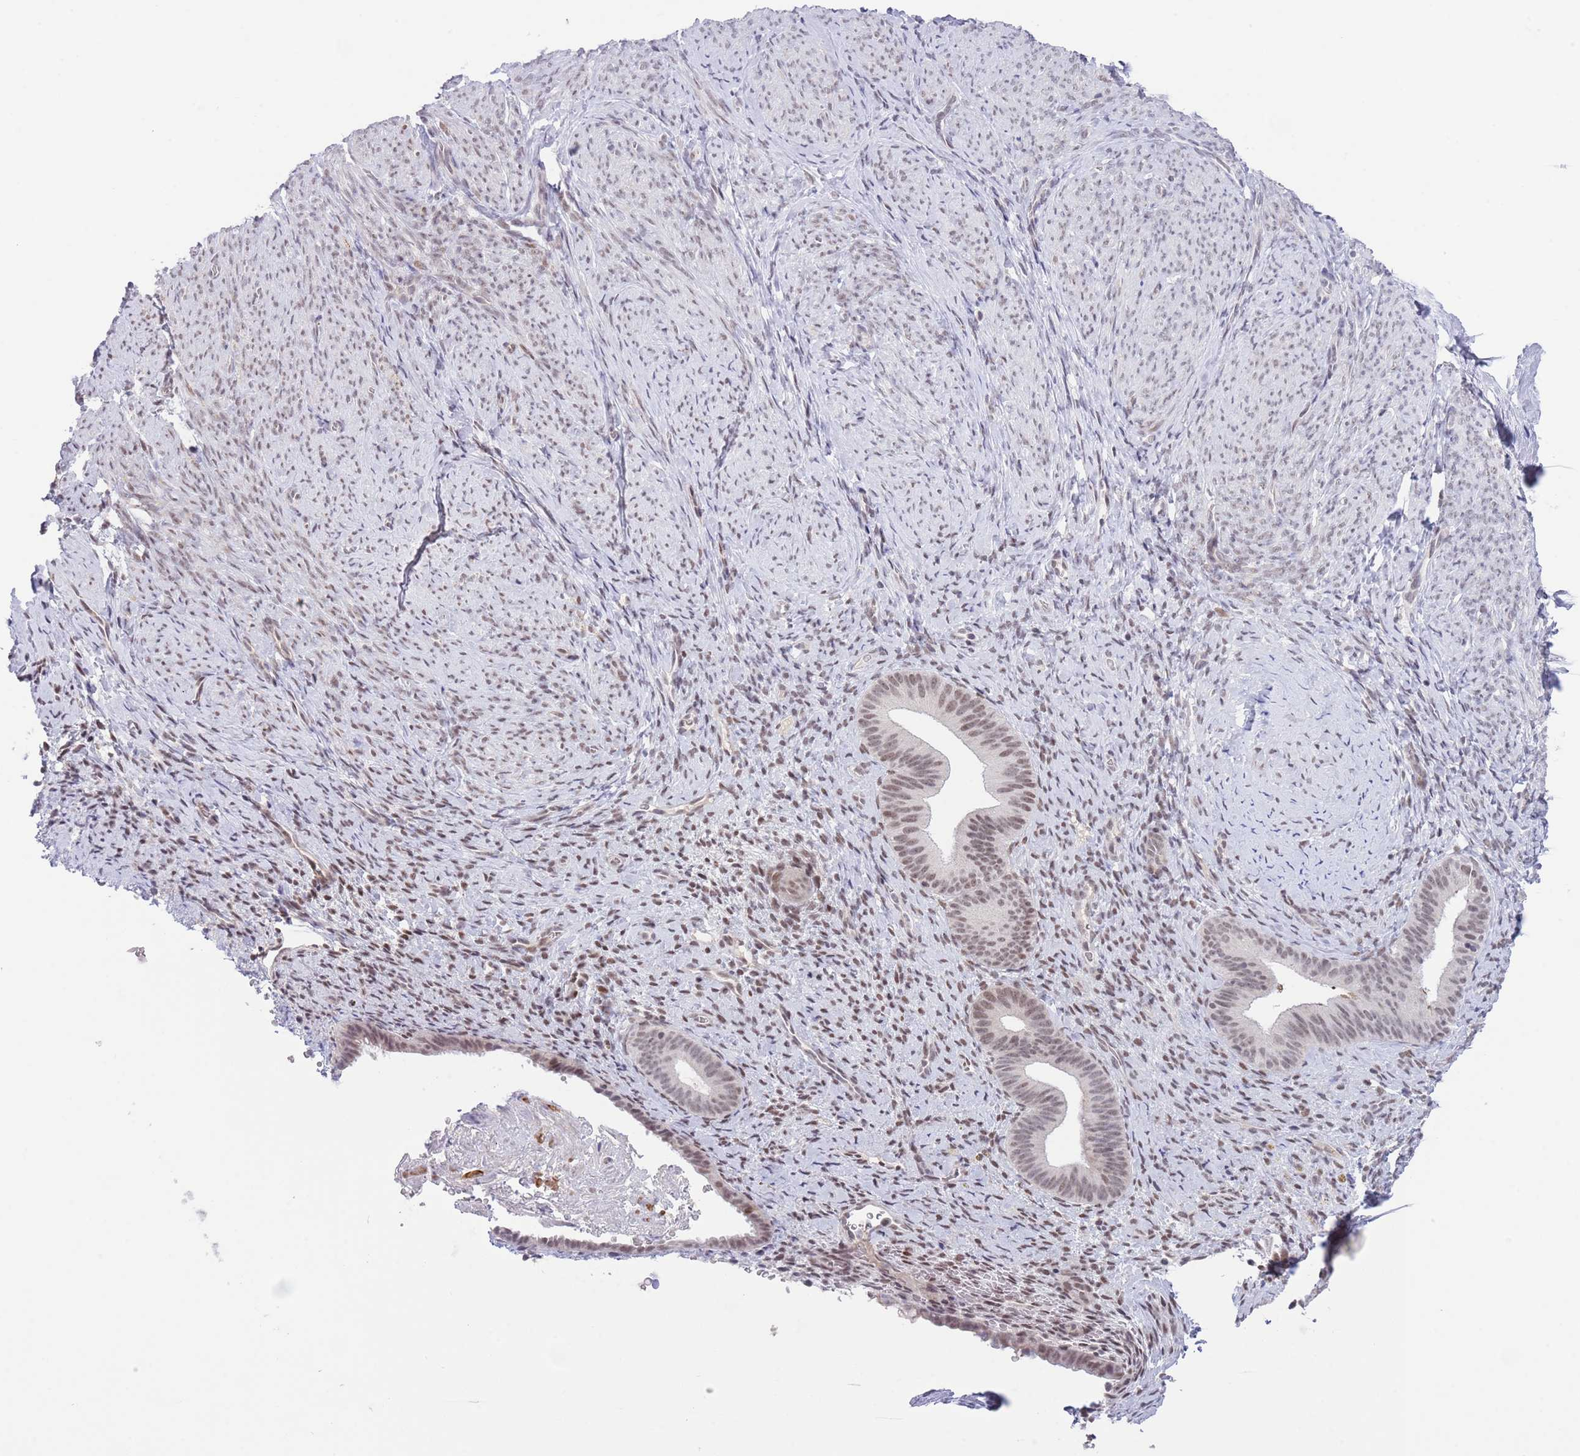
{"staining": {"intensity": "weak", "quantity": ">75%", "location": "nuclear"}, "tissue": "endometrium", "cell_type": "Cells in endometrial stroma", "image_type": "normal", "snomed": [{"axis": "morphology", "description": "Normal tissue, NOS"}, {"axis": "topography", "description": "Endometrium"}], "caption": "Protein staining of normal endometrium demonstrates weak nuclear expression in approximately >75% of cells in endometrial stroma.", "gene": "RFX1", "patient": {"sex": "female", "age": 65}}